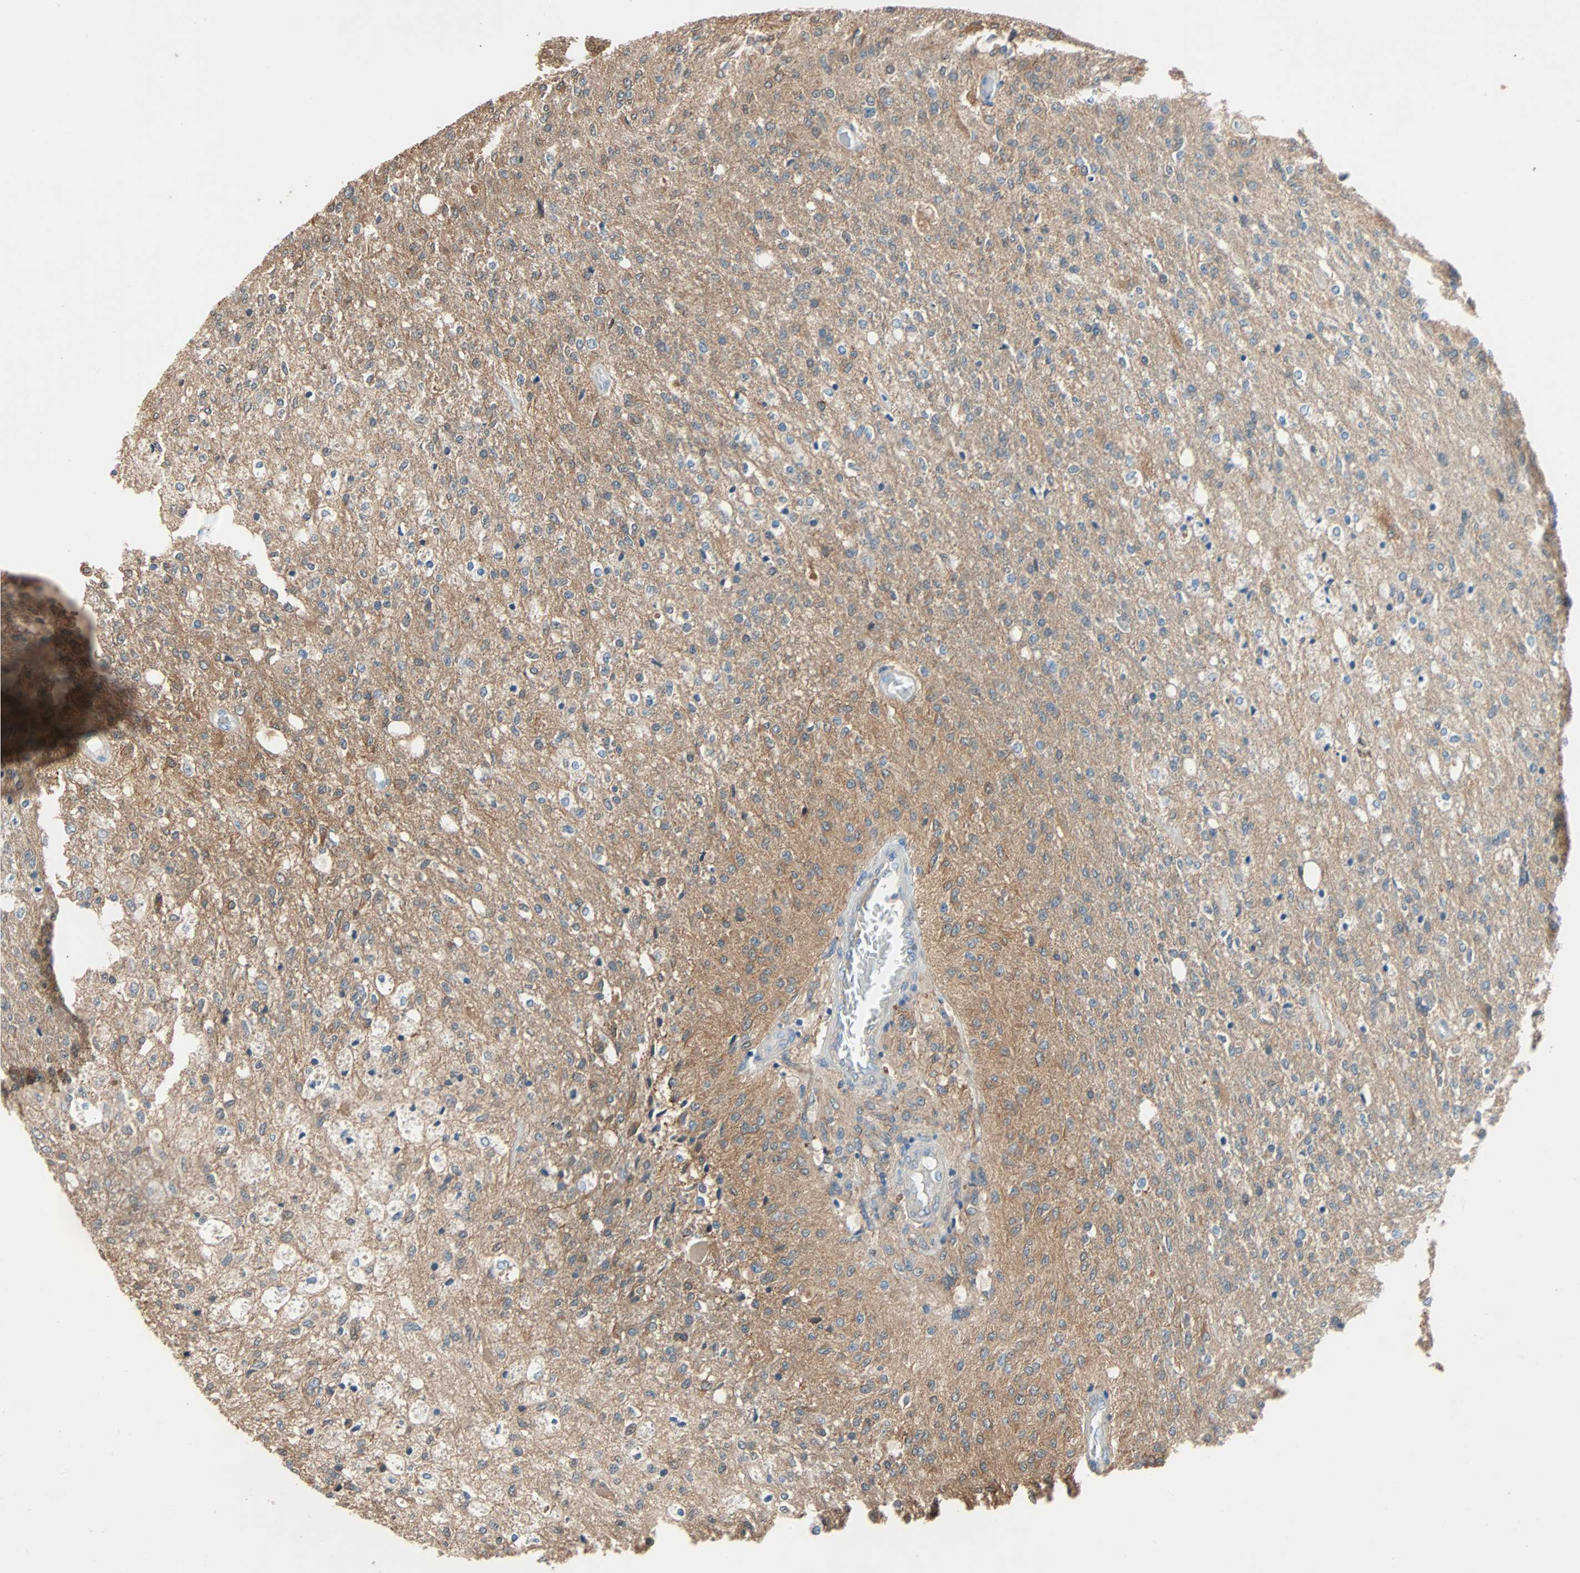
{"staining": {"intensity": "moderate", "quantity": "25%-75%", "location": "cytoplasmic/membranous"}, "tissue": "glioma", "cell_type": "Tumor cells", "image_type": "cancer", "snomed": [{"axis": "morphology", "description": "Normal tissue, NOS"}, {"axis": "morphology", "description": "Glioma, malignant, High grade"}, {"axis": "topography", "description": "Cerebral cortex"}], "caption": "The immunohistochemical stain shows moderate cytoplasmic/membranous expression in tumor cells of glioma tissue.", "gene": "TNFRSF12A", "patient": {"sex": "male", "age": 77}}